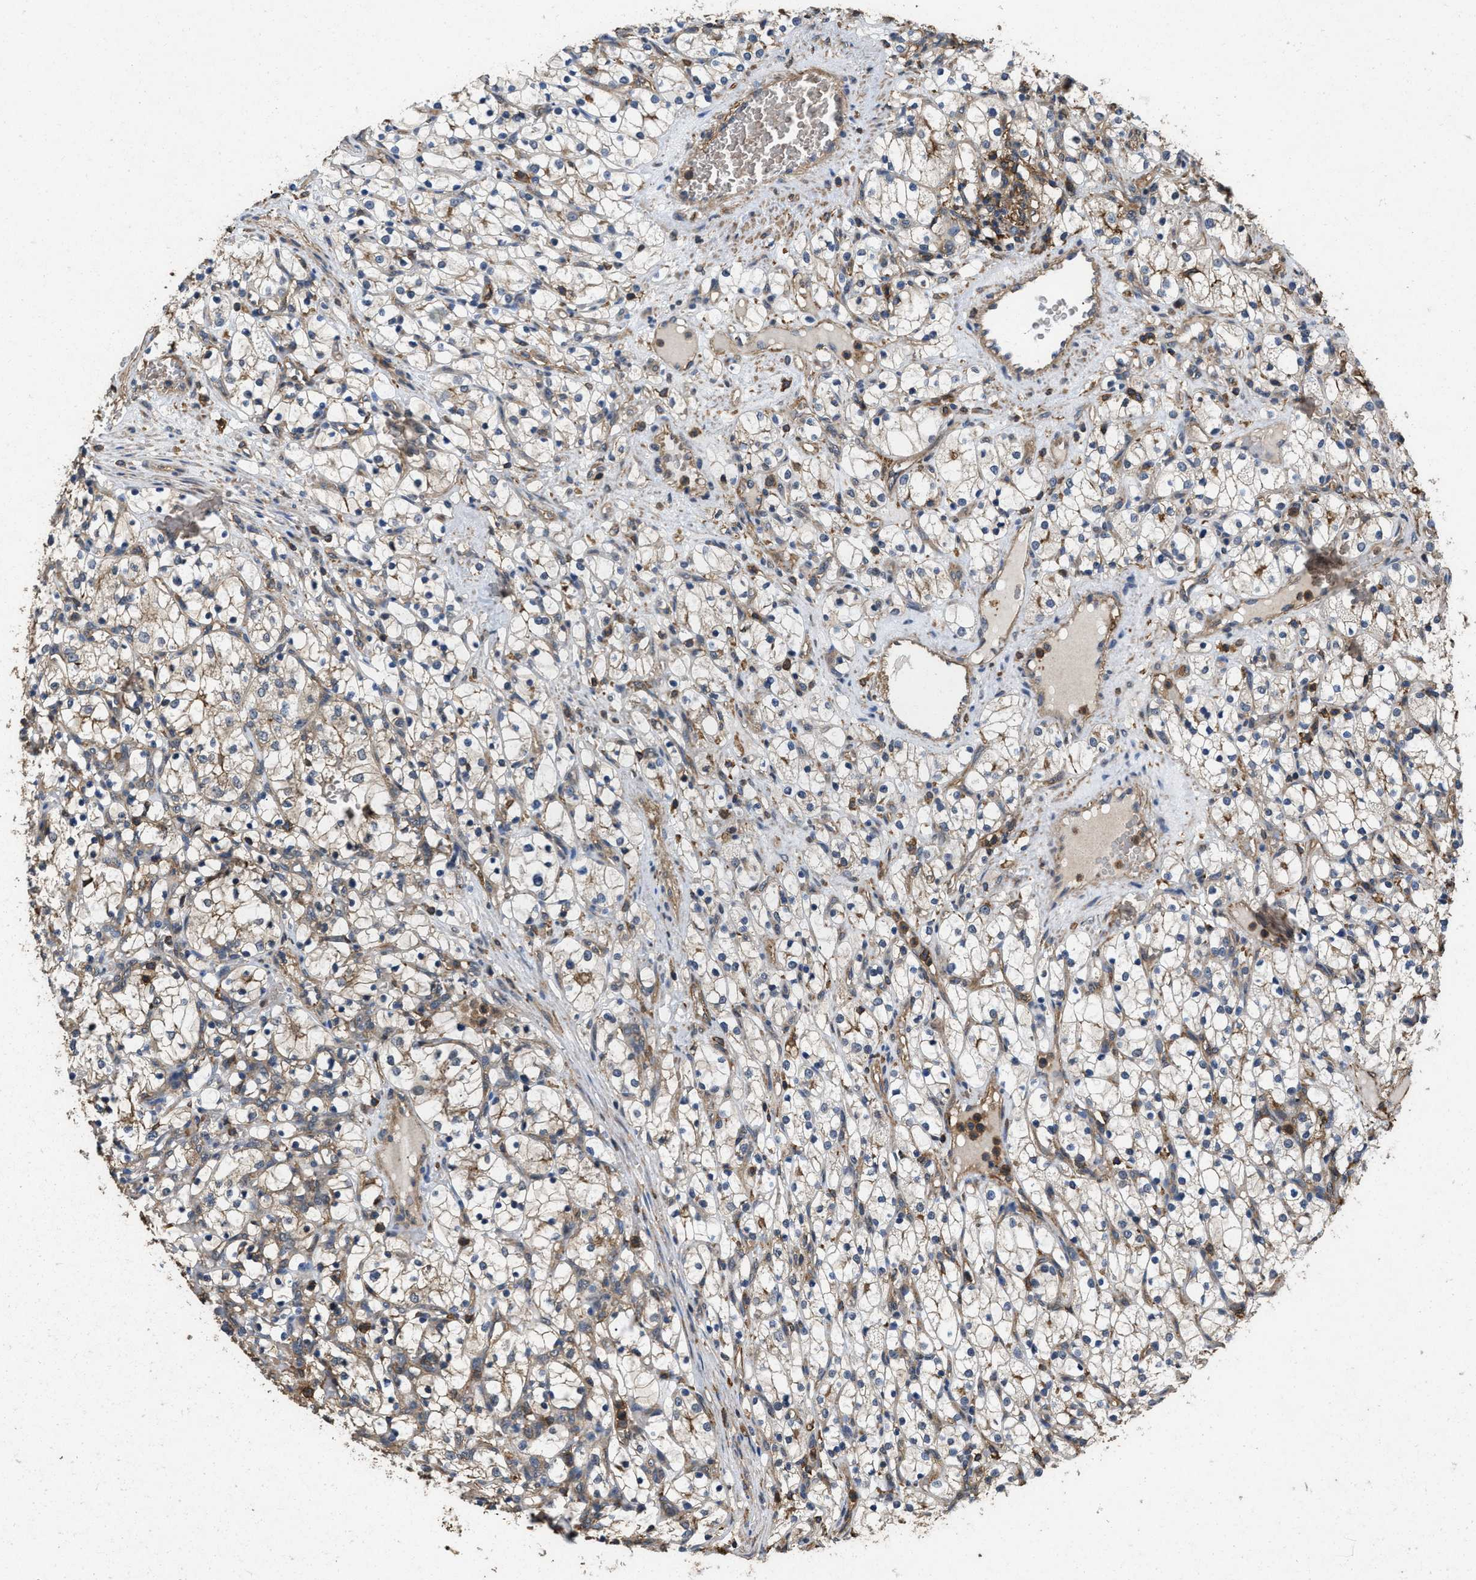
{"staining": {"intensity": "weak", "quantity": "25%-75%", "location": "cytoplasmic/membranous"}, "tissue": "renal cancer", "cell_type": "Tumor cells", "image_type": "cancer", "snomed": [{"axis": "morphology", "description": "Adenocarcinoma, NOS"}, {"axis": "topography", "description": "Kidney"}], "caption": "IHC (DAB (3,3'-diaminobenzidine)) staining of human renal cancer (adenocarcinoma) displays weak cytoplasmic/membranous protein expression in about 25%-75% of tumor cells.", "gene": "LINGO2", "patient": {"sex": "female", "age": 69}}